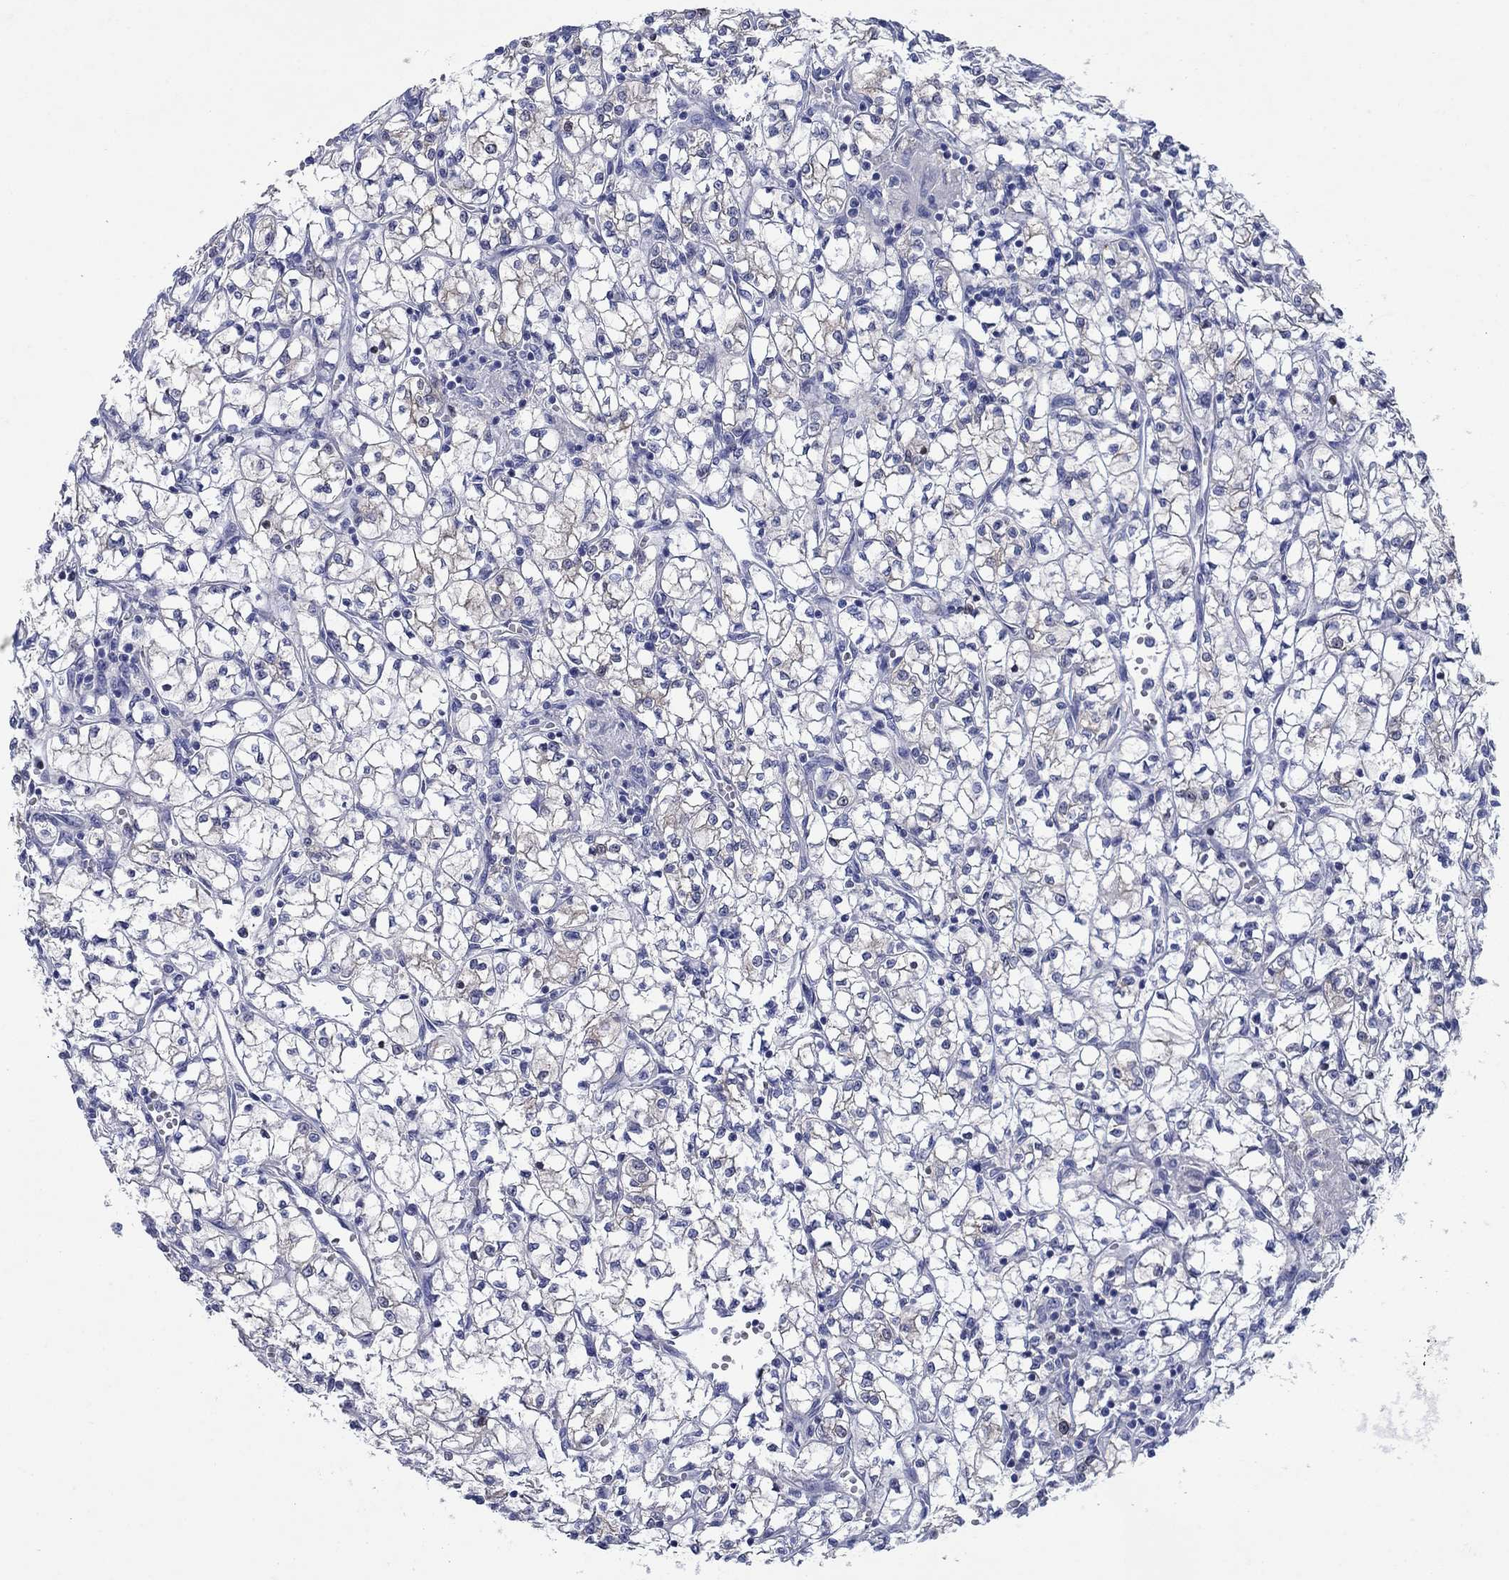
{"staining": {"intensity": "negative", "quantity": "none", "location": "none"}, "tissue": "renal cancer", "cell_type": "Tumor cells", "image_type": "cancer", "snomed": [{"axis": "morphology", "description": "Adenocarcinoma, NOS"}, {"axis": "topography", "description": "Kidney"}], "caption": "IHC histopathology image of human renal cancer (adenocarcinoma) stained for a protein (brown), which shows no positivity in tumor cells.", "gene": "SULT2B1", "patient": {"sex": "female", "age": 64}}